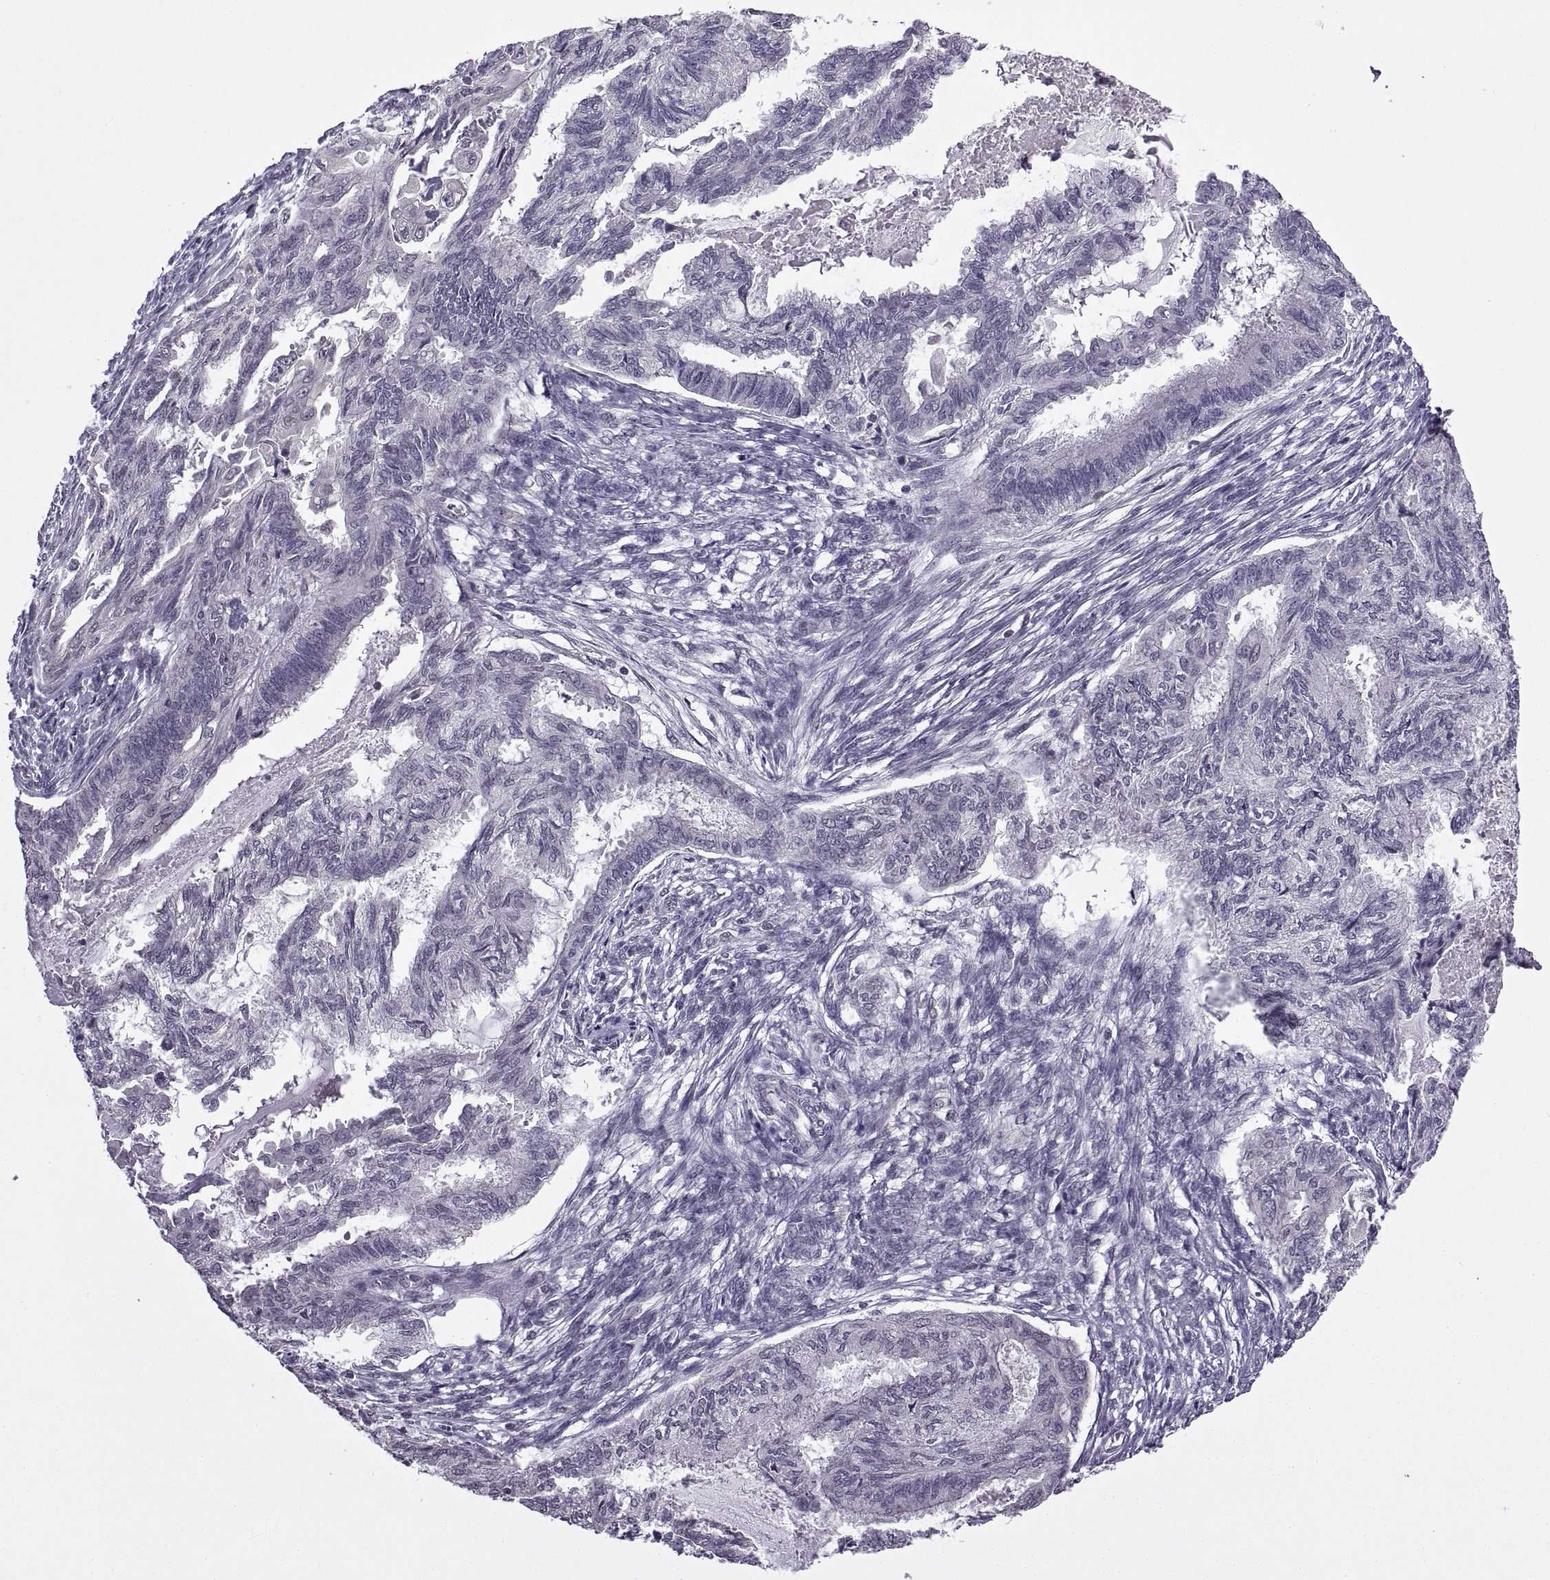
{"staining": {"intensity": "negative", "quantity": "none", "location": "none"}, "tissue": "endometrial cancer", "cell_type": "Tumor cells", "image_type": "cancer", "snomed": [{"axis": "morphology", "description": "Adenocarcinoma, NOS"}, {"axis": "topography", "description": "Endometrium"}], "caption": "This is an immunohistochemistry image of adenocarcinoma (endometrial). There is no positivity in tumor cells.", "gene": "INTS3", "patient": {"sex": "female", "age": 86}}